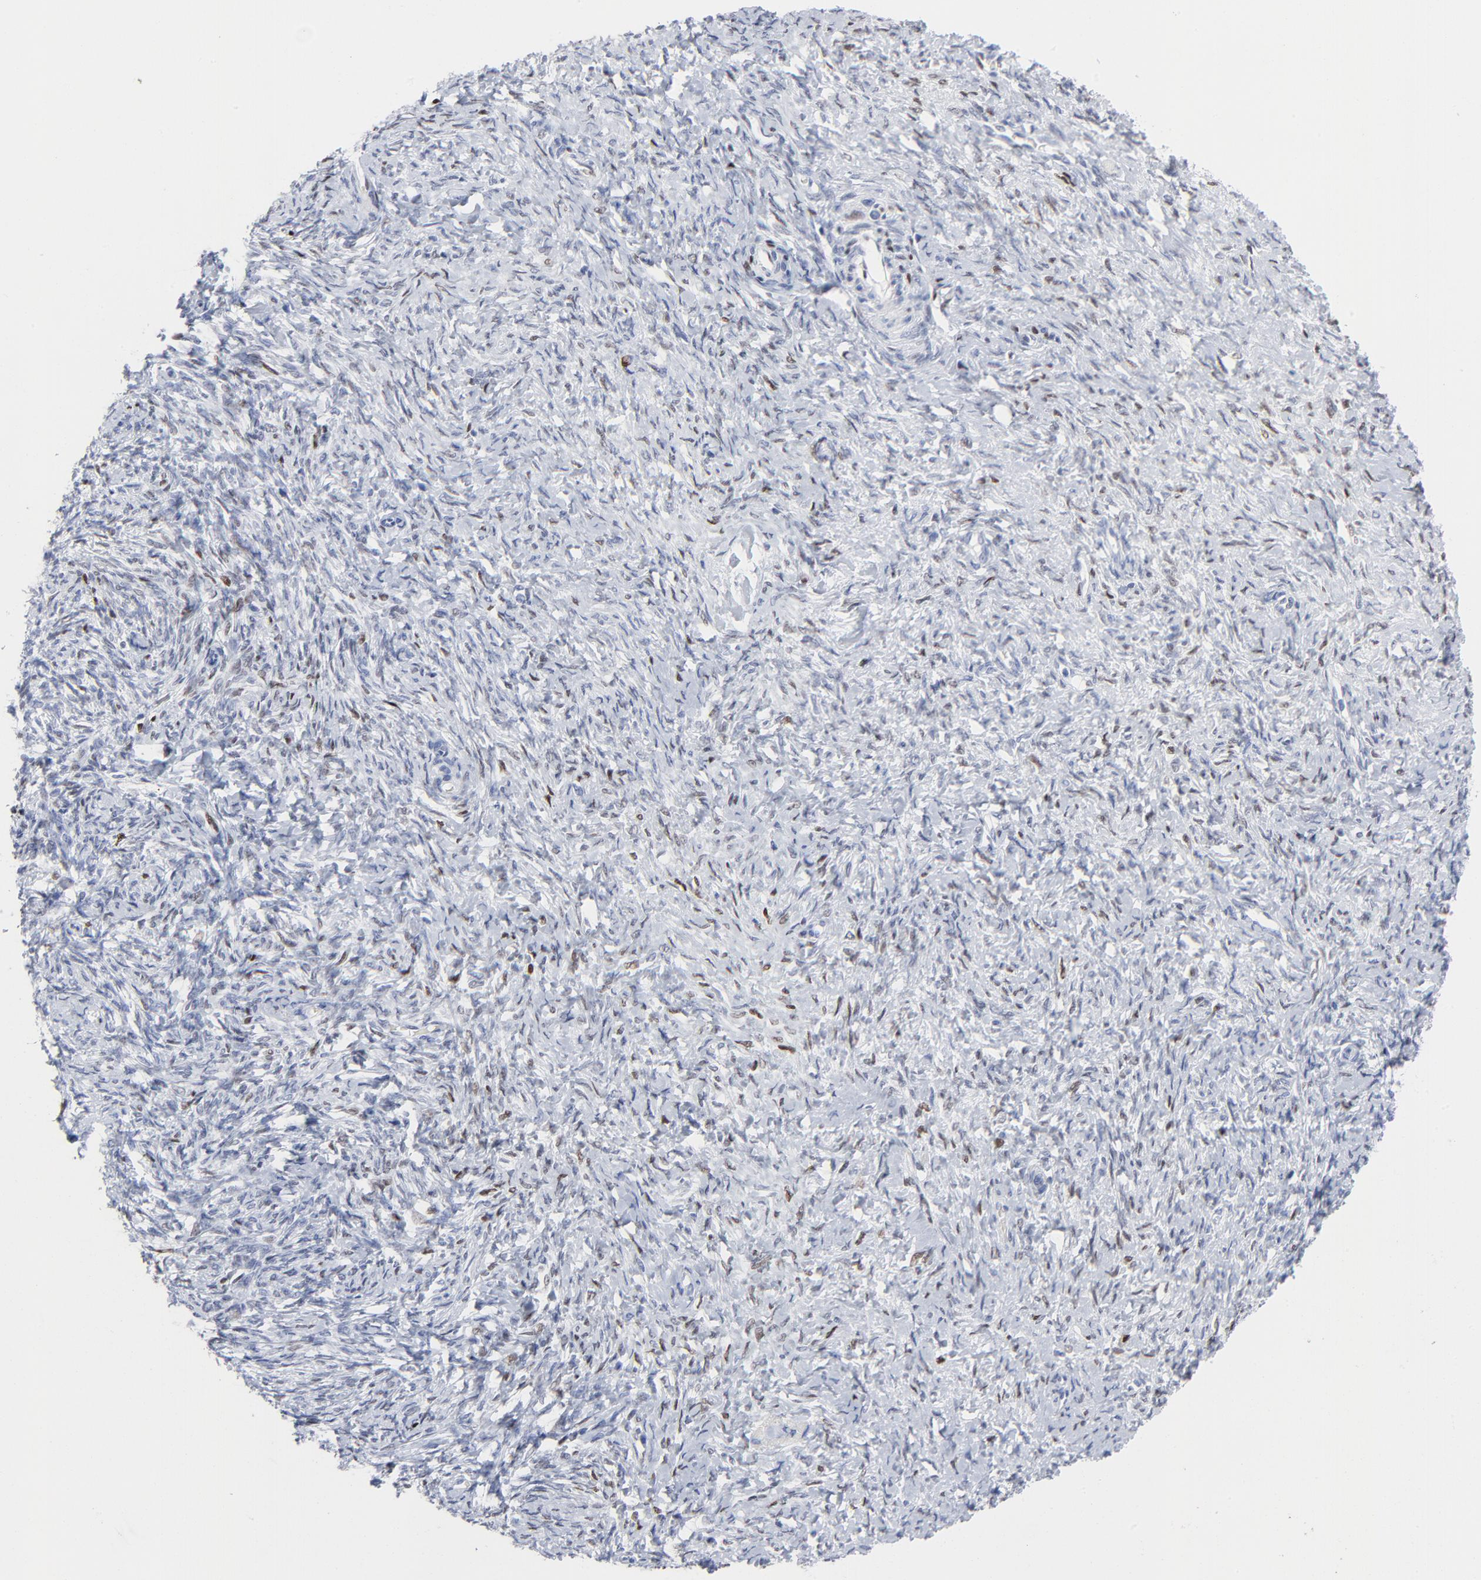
{"staining": {"intensity": "negative", "quantity": "none", "location": "none"}, "tissue": "ovarian cancer", "cell_type": "Tumor cells", "image_type": "cancer", "snomed": [{"axis": "morphology", "description": "Normal tissue, NOS"}, {"axis": "morphology", "description": "Cystadenocarcinoma, serous, NOS"}, {"axis": "topography", "description": "Ovary"}], "caption": "Image shows no protein expression in tumor cells of ovarian cancer tissue.", "gene": "JUN", "patient": {"sex": "female", "age": 62}}